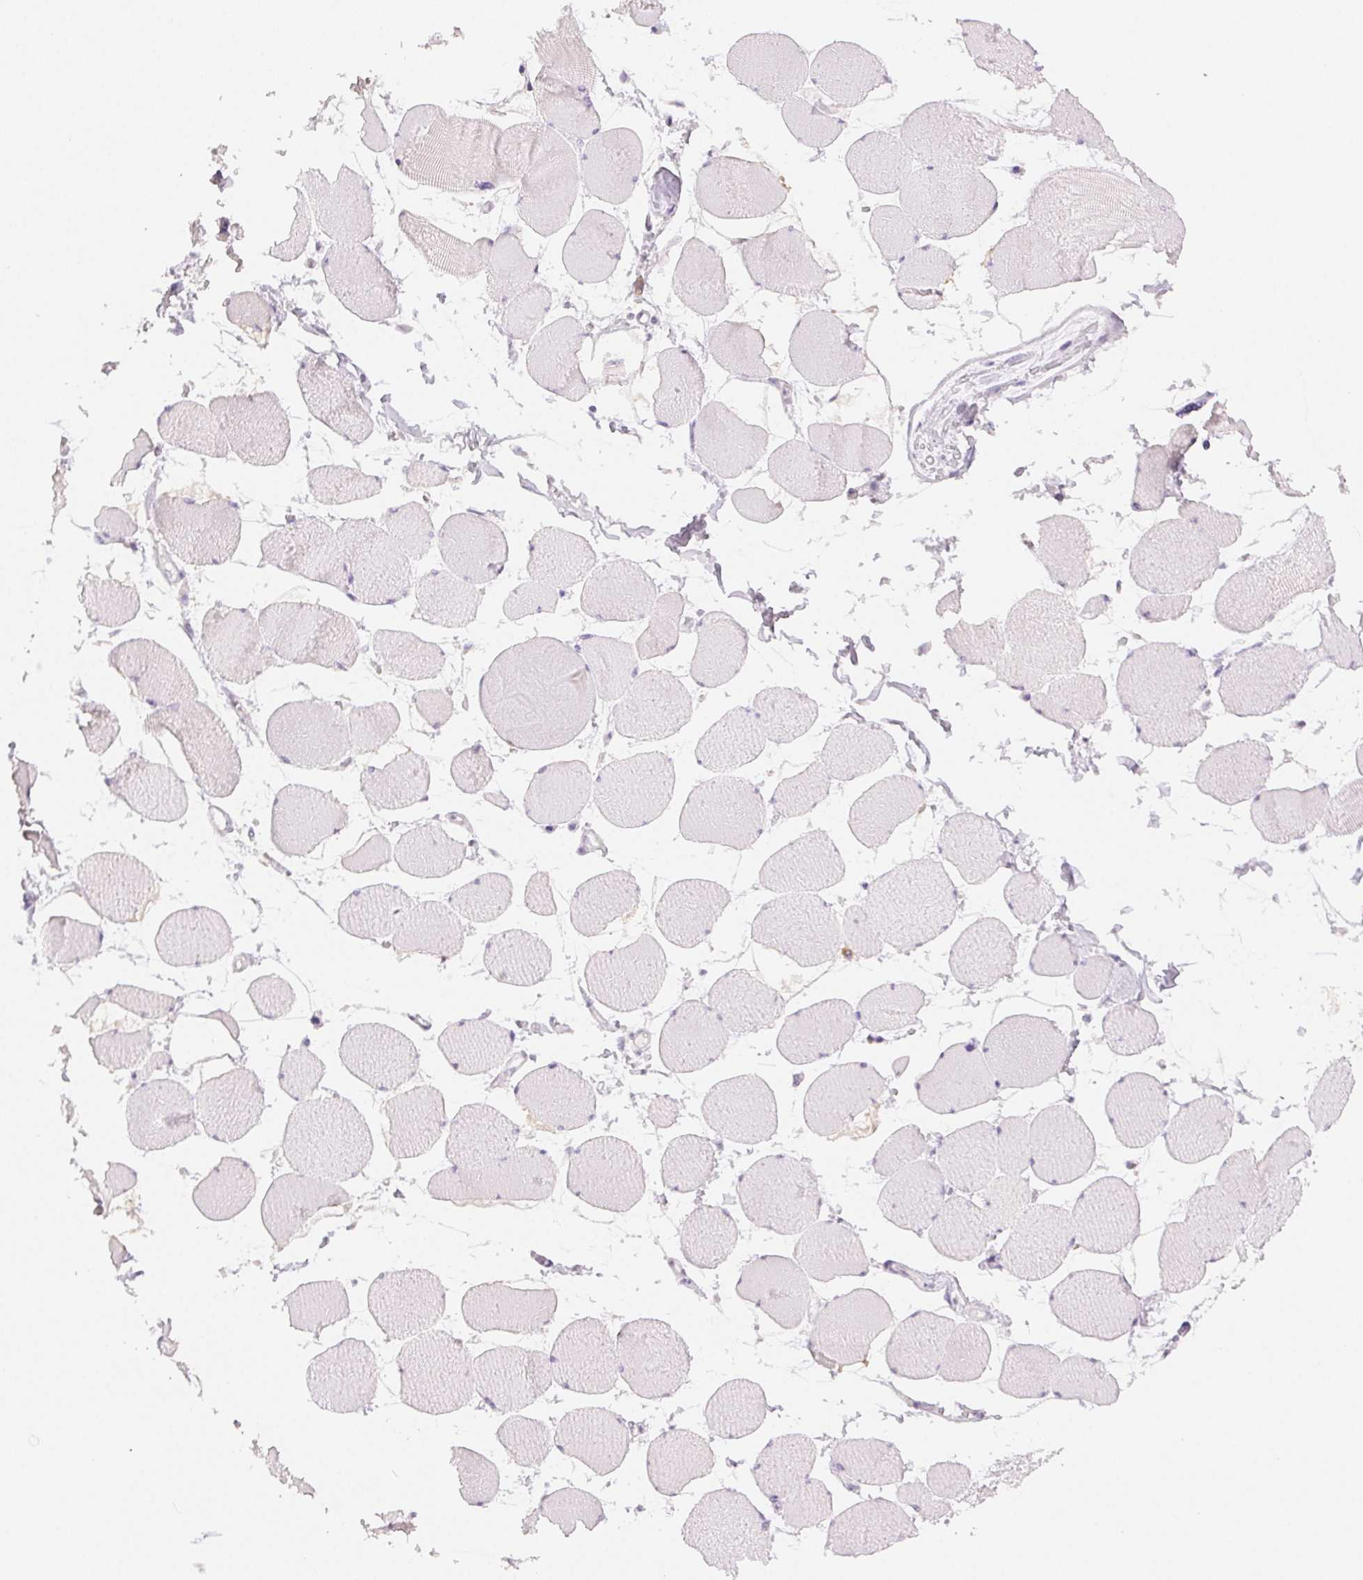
{"staining": {"intensity": "negative", "quantity": "none", "location": "none"}, "tissue": "skeletal muscle", "cell_type": "Myocytes", "image_type": "normal", "snomed": [{"axis": "morphology", "description": "Normal tissue, NOS"}, {"axis": "topography", "description": "Skeletal muscle"}], "caption": "An immunohistochemistry (IHC) image of normal skeletal muscle is shown. There is no staining in myocytes of skeletal muscle. (DAB (3,3'-diaminobenzidine) IHC visualized using brightfield microscopy, high magnification).", "gene": "SLC5A2", "patient": {"sex": "female", "age": 75}}